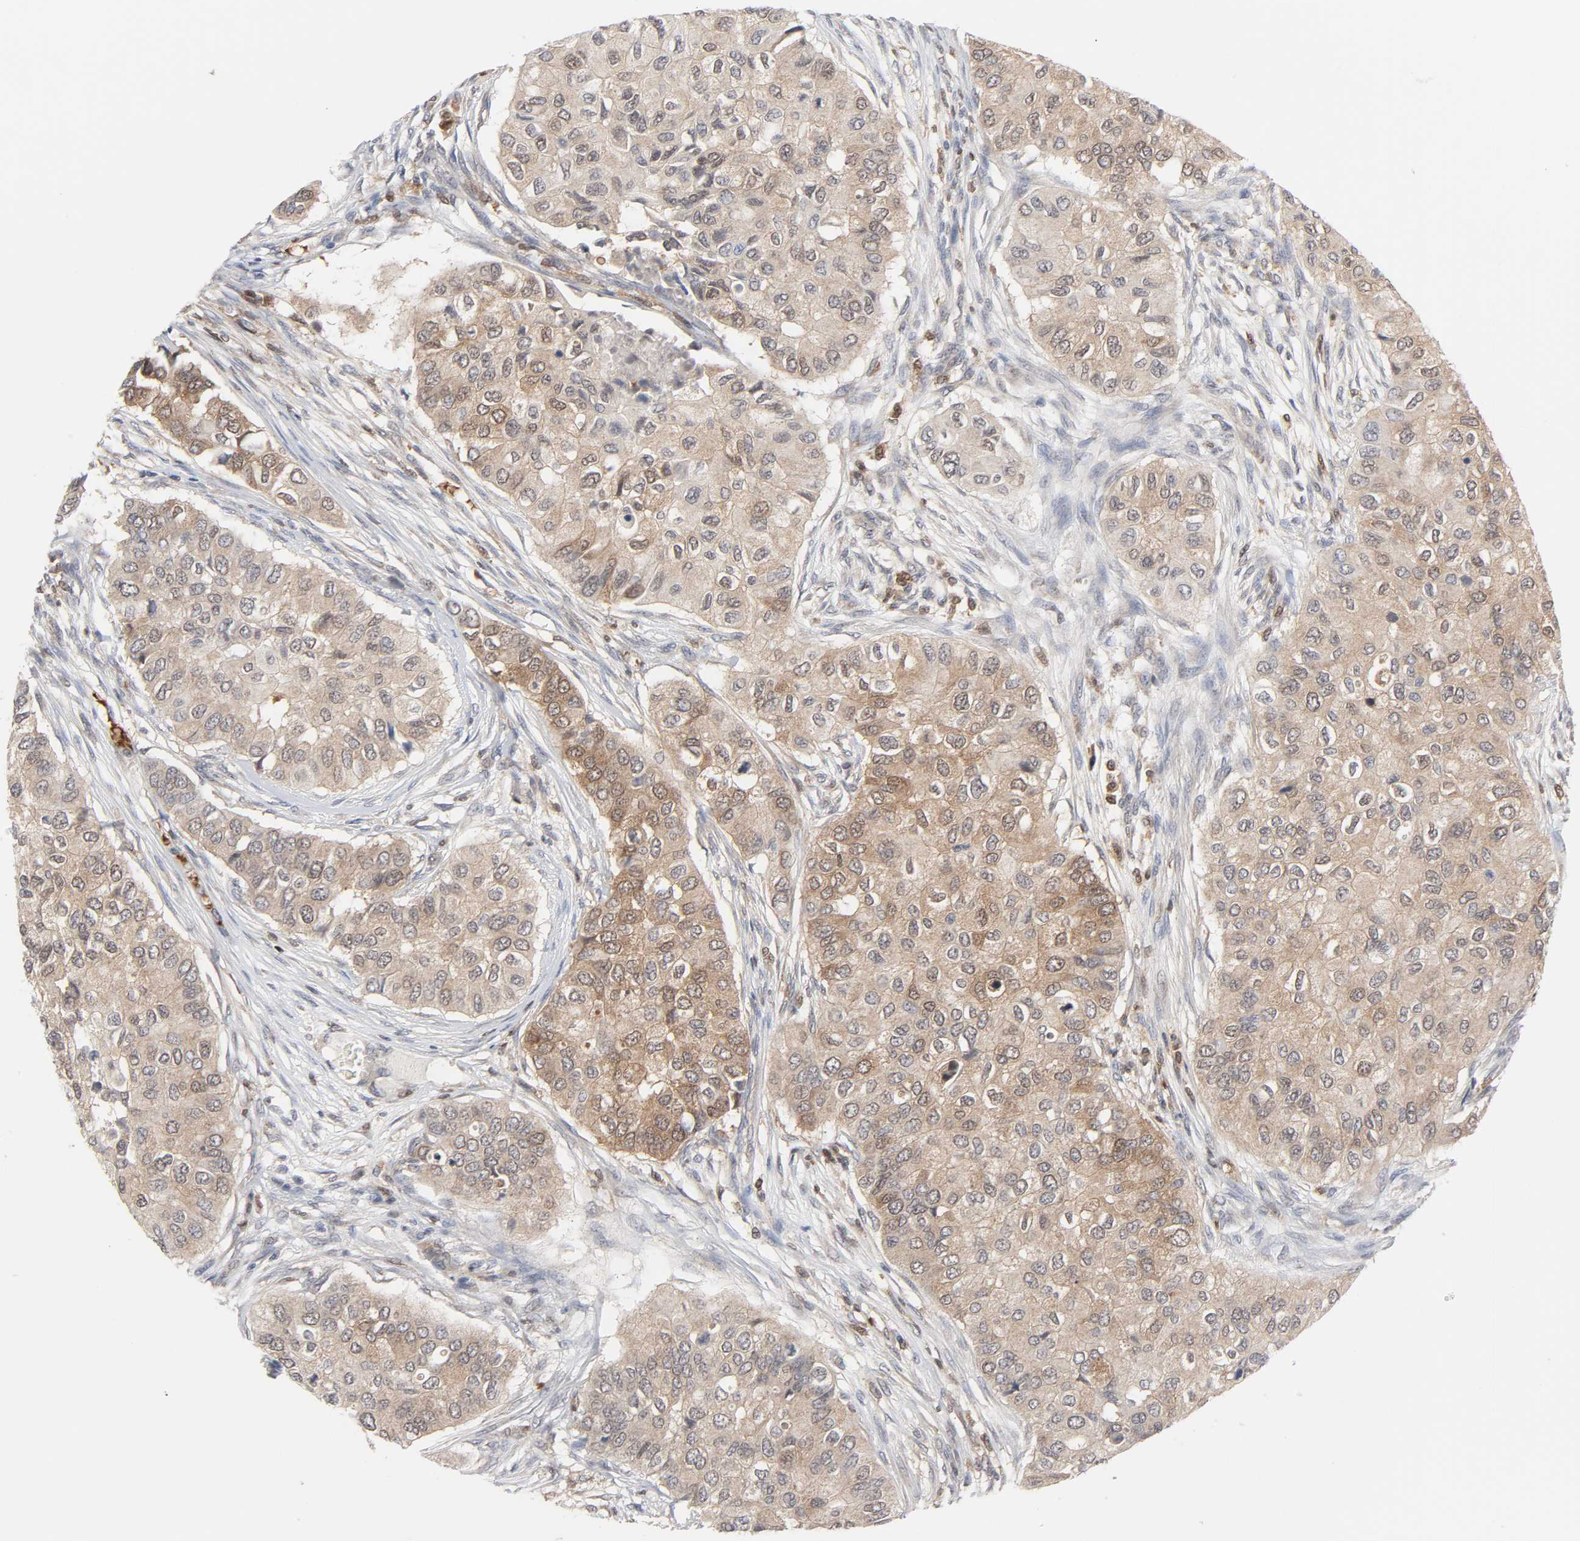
{"staining": {"intensity": "moderate", "quantity": ">75%", "location": "cytoplasmic/membranous"}, "tissue": "breast cancer", "cell_type": "Tumor cells", "image_type": "cancer", "snomed": [{"axis": "morphology", "description": "Normal tissue, NOS"}, {"axis": "morphology", "description": "Duct carcinoma"}, {"axis": "topography", "description": "Breast"}], "caption": "A medium amount of moderate cytoplasmic/membranous expression is identified in about >75% of tumor cells in infiltrating ductal carcinoma (breast) tissue.", "gene": "PRDX1", "patient": {"sex": "female", "age": 49}}